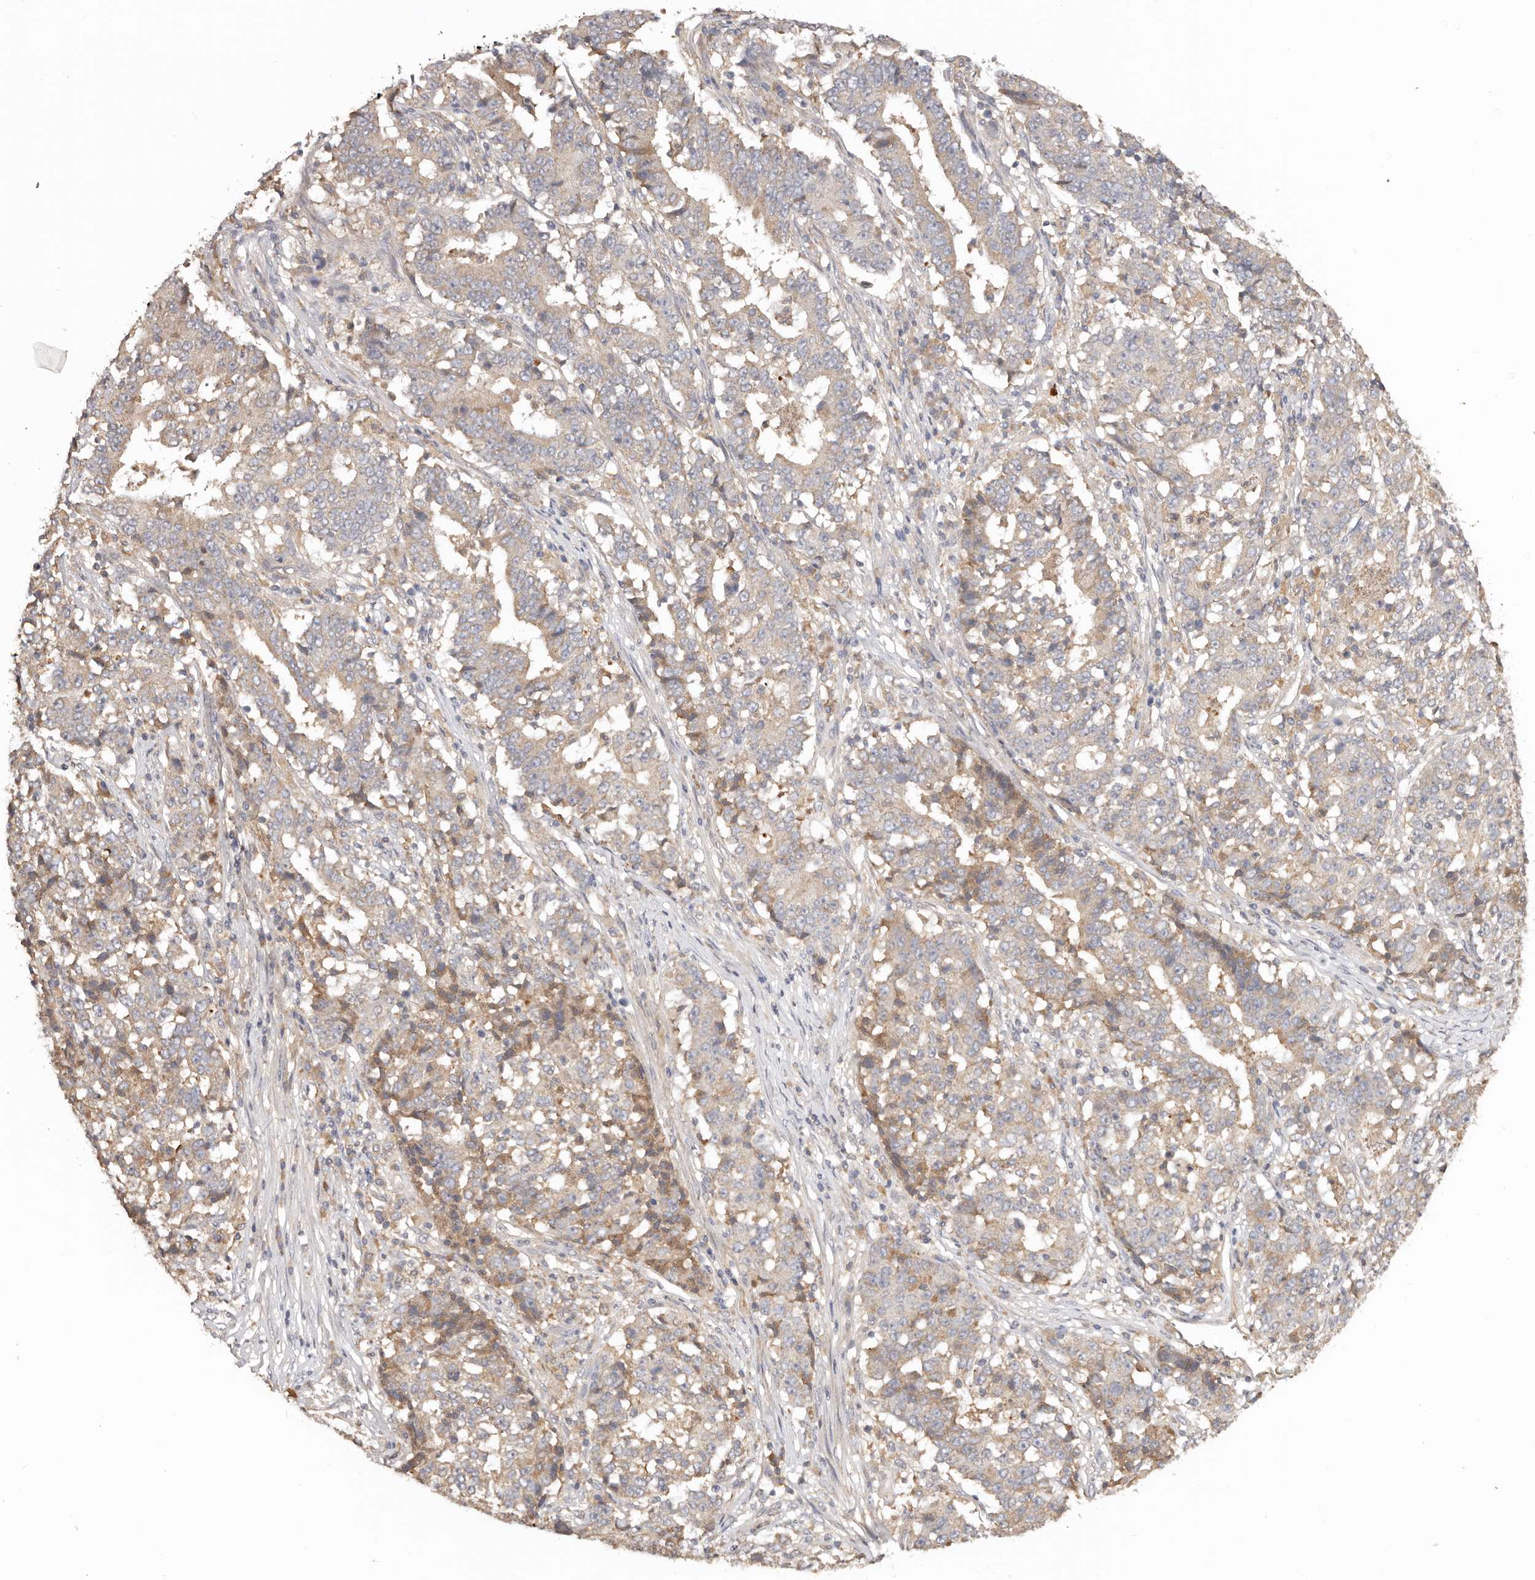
{"staining": {"intensity": "negative", "quantity": "none", "location": "none"}, "tissue": "stomach cancer", "cell_type": "Tumor cells", "image_type": "cancer", "snomed": [{"axis": "morphology", "description": "Adenocarcinoma, NOS"}, {"axis": "topography", "description": "Stomach"}], "caption": "The histopathology image shows no staining of tumor cells in stomach cancer.", "gene": "PKIB", "patient": {"sex": "male", "age": 59}}